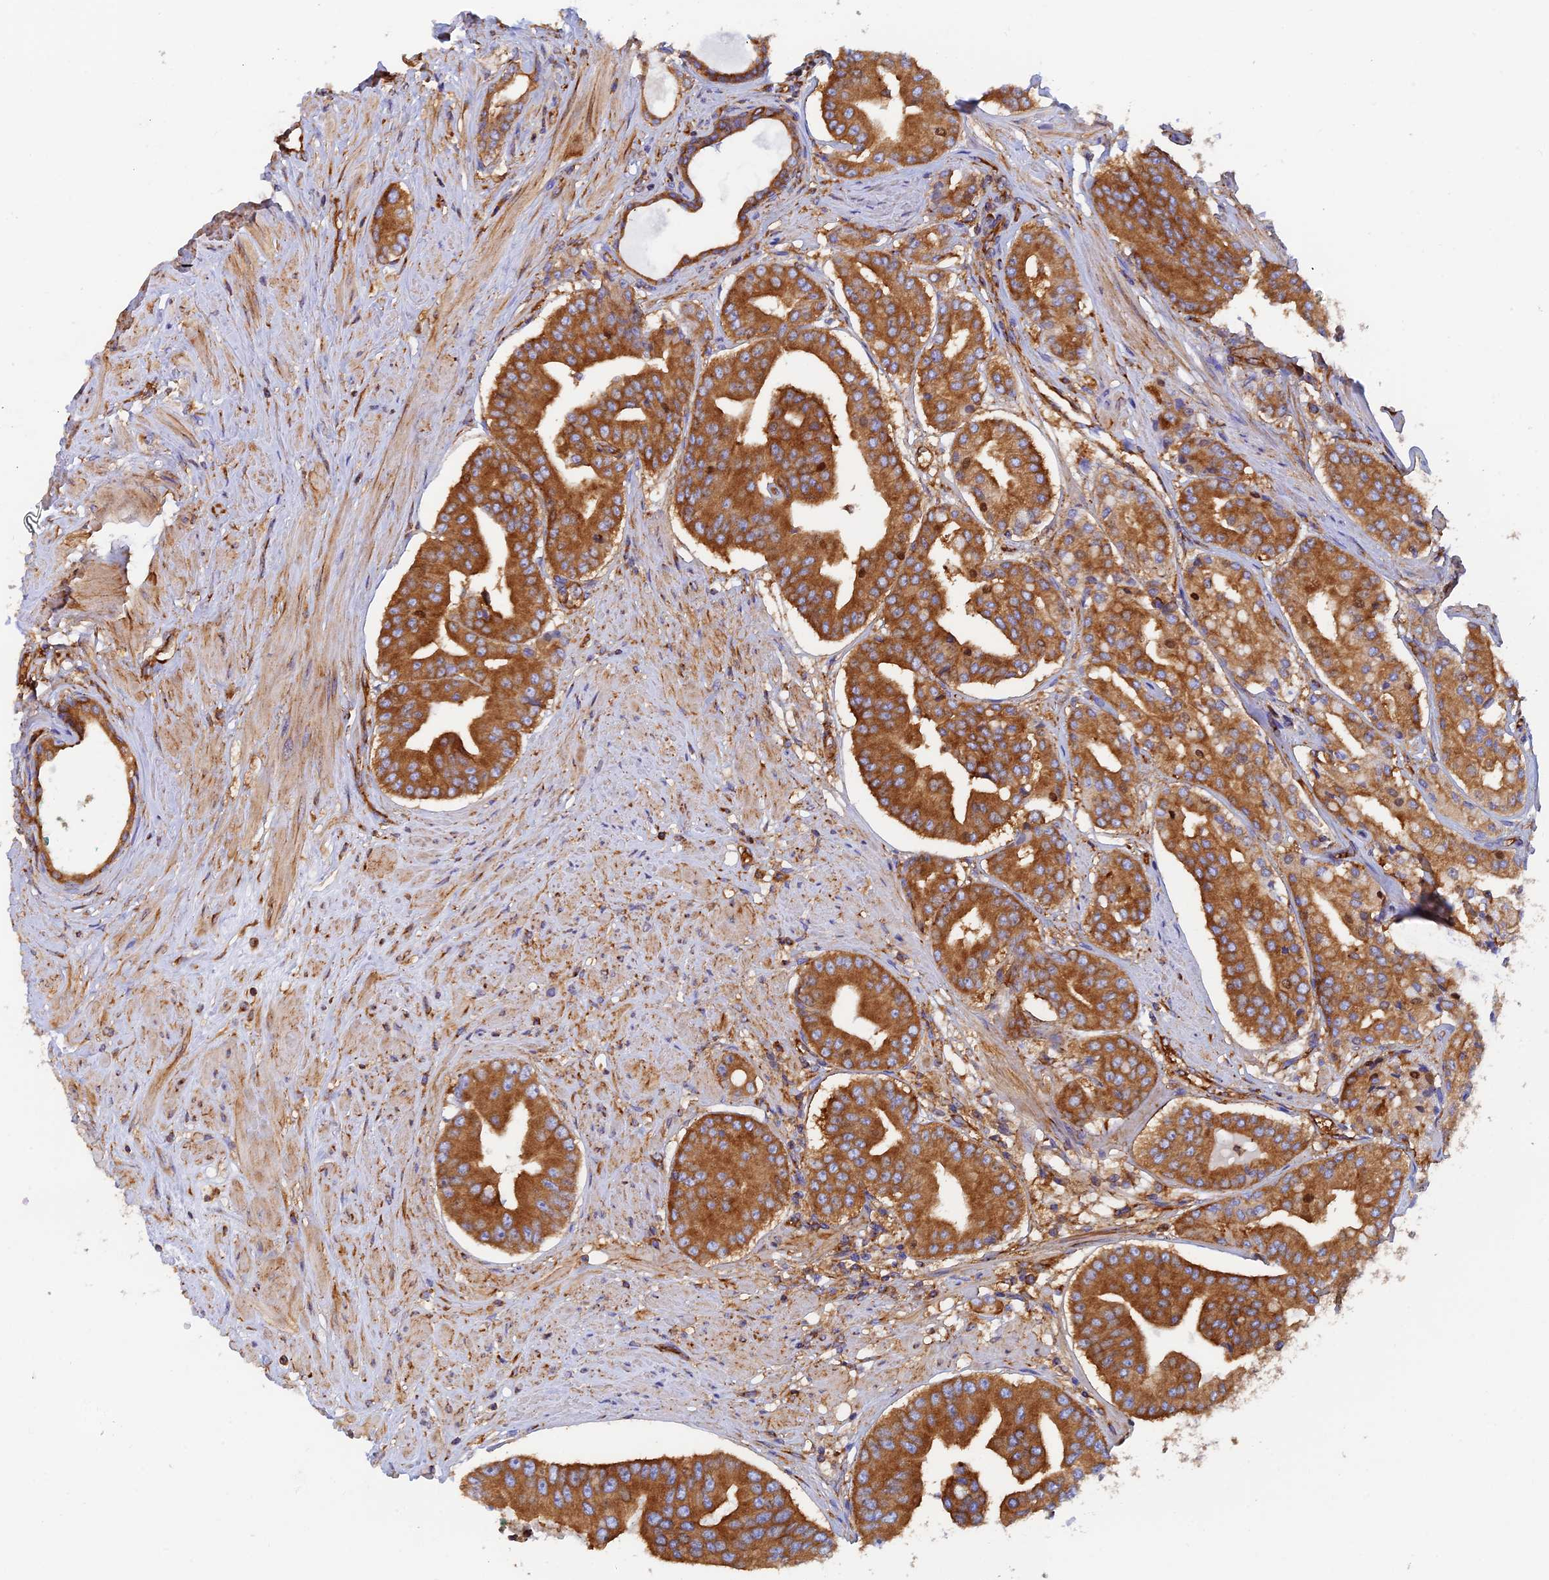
{"staining": {"intensity": "strong", "quantity": ">75%", "location": "cytoplasmic/membranous"}, "tissue": "prostate cancer", "cell_type": "Tumor cells", "image_type": "cancer", "snomed": [{"axis": "morphology", "description": "Adenocarcinoma, High grade"}, {"axis": "topography", "description": "Prostate"}], "caption": "A high amount of strong cytoplasmic/membranous expression is identified in approximately >75% of tumor cells in prostate cancer (high-grade adenocarcinoma) tissue. The staining is performed using DAB brown chromogen to label protein expression. The nuclei are counter-stained blue using hematoxylin.", "gene": "DCTN2", "patient": {"sex": "male", "age": 63}}